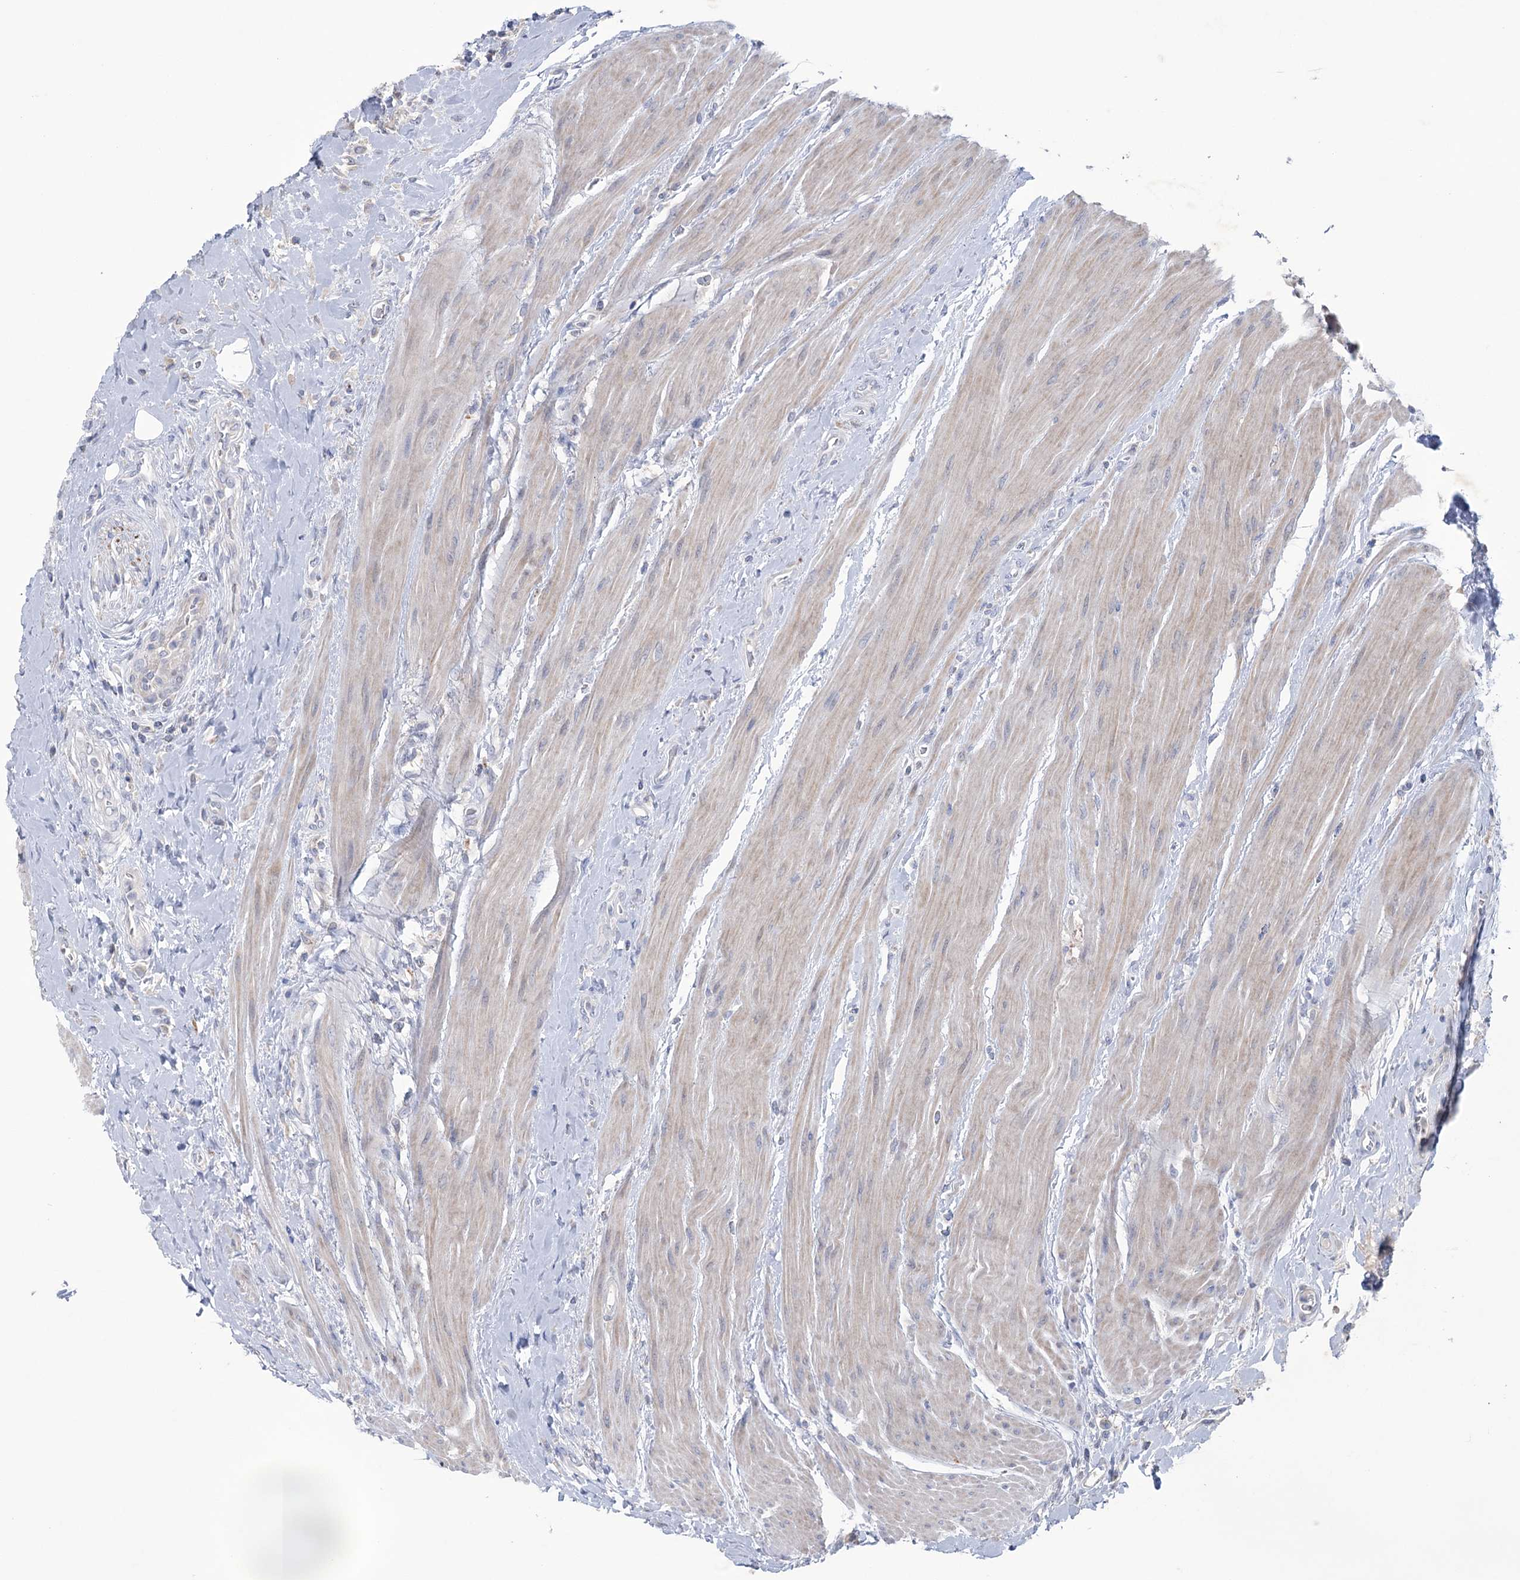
{"staining": {"intensity": "weak", "quantity": "<25%", "location": "cytoplasmic/membranous"}, "tissue": "urothelial cancer", "cell_type": "Tumor cells", "image_type": "cancer", "snomed": [{"axis": "morphology", "description": "Urothelial carcinoma, High grade"}, {"axis": "topography", "description": "Urinary bladder"}], "caption": "Immunohistochemistry (IHC) image of urothelial cancer stained for a protein (brown), which reveals no positivity in tumor cells.", "gene": "MTCH2", "patient": {"sex": "male", "age": 50}}